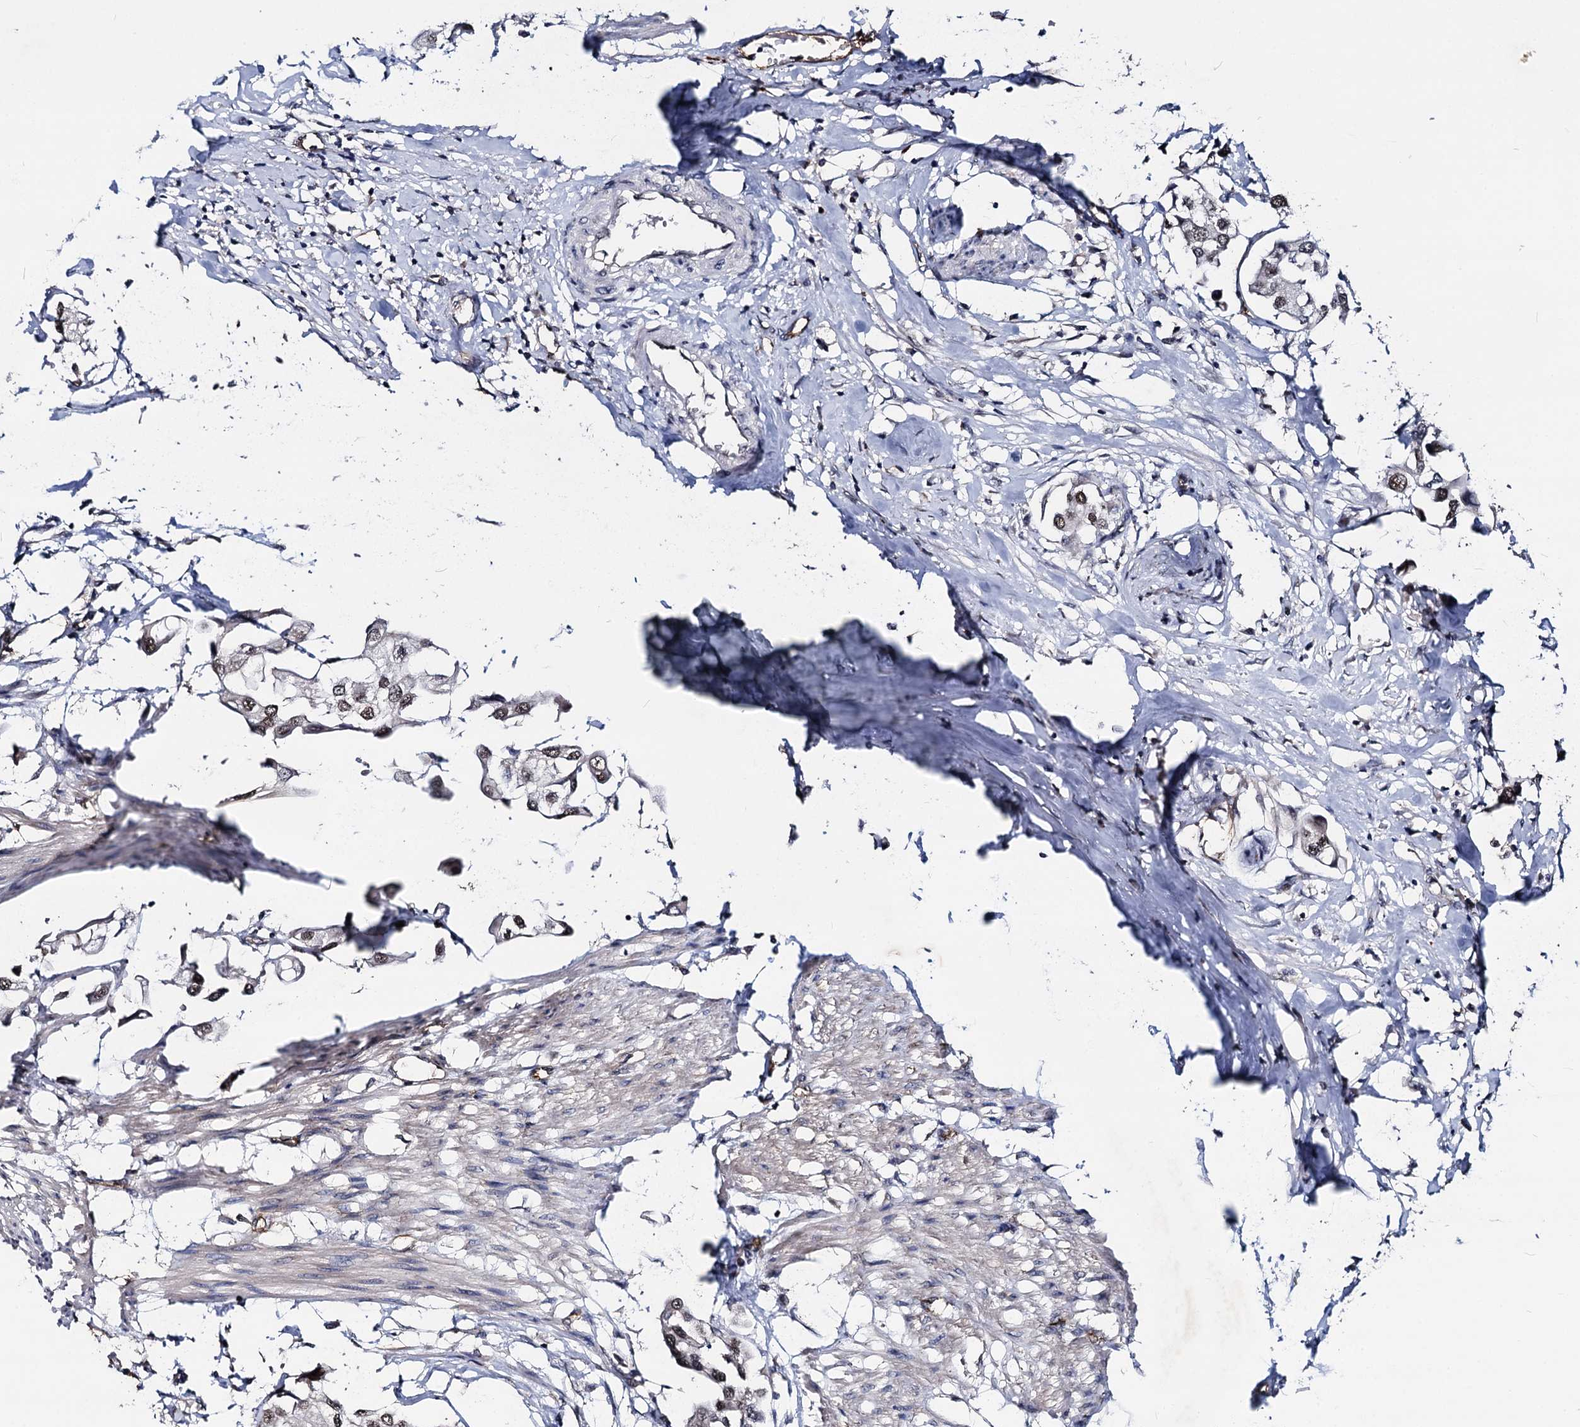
{"staining": {"intensity": "weak", "quantity": ">75%", "location": "nuclear"}, "tissue": "urothelial cancer", "cell_type": "Tumor cells", "image_type": "cancer", "snomed": [{"axis": "morphology", "description": "Urothelial carcinoma, High grade"}, {"axis": "topography", "description": "Urinary bladder"}], "caption": "About >75% of tumor cells in urothelial cancer display weak nuclear protein staining as visualized by brown immunohistochemical staining.", "gene": "GALNT11", "patient": {"sex": "male", "age": 64}}